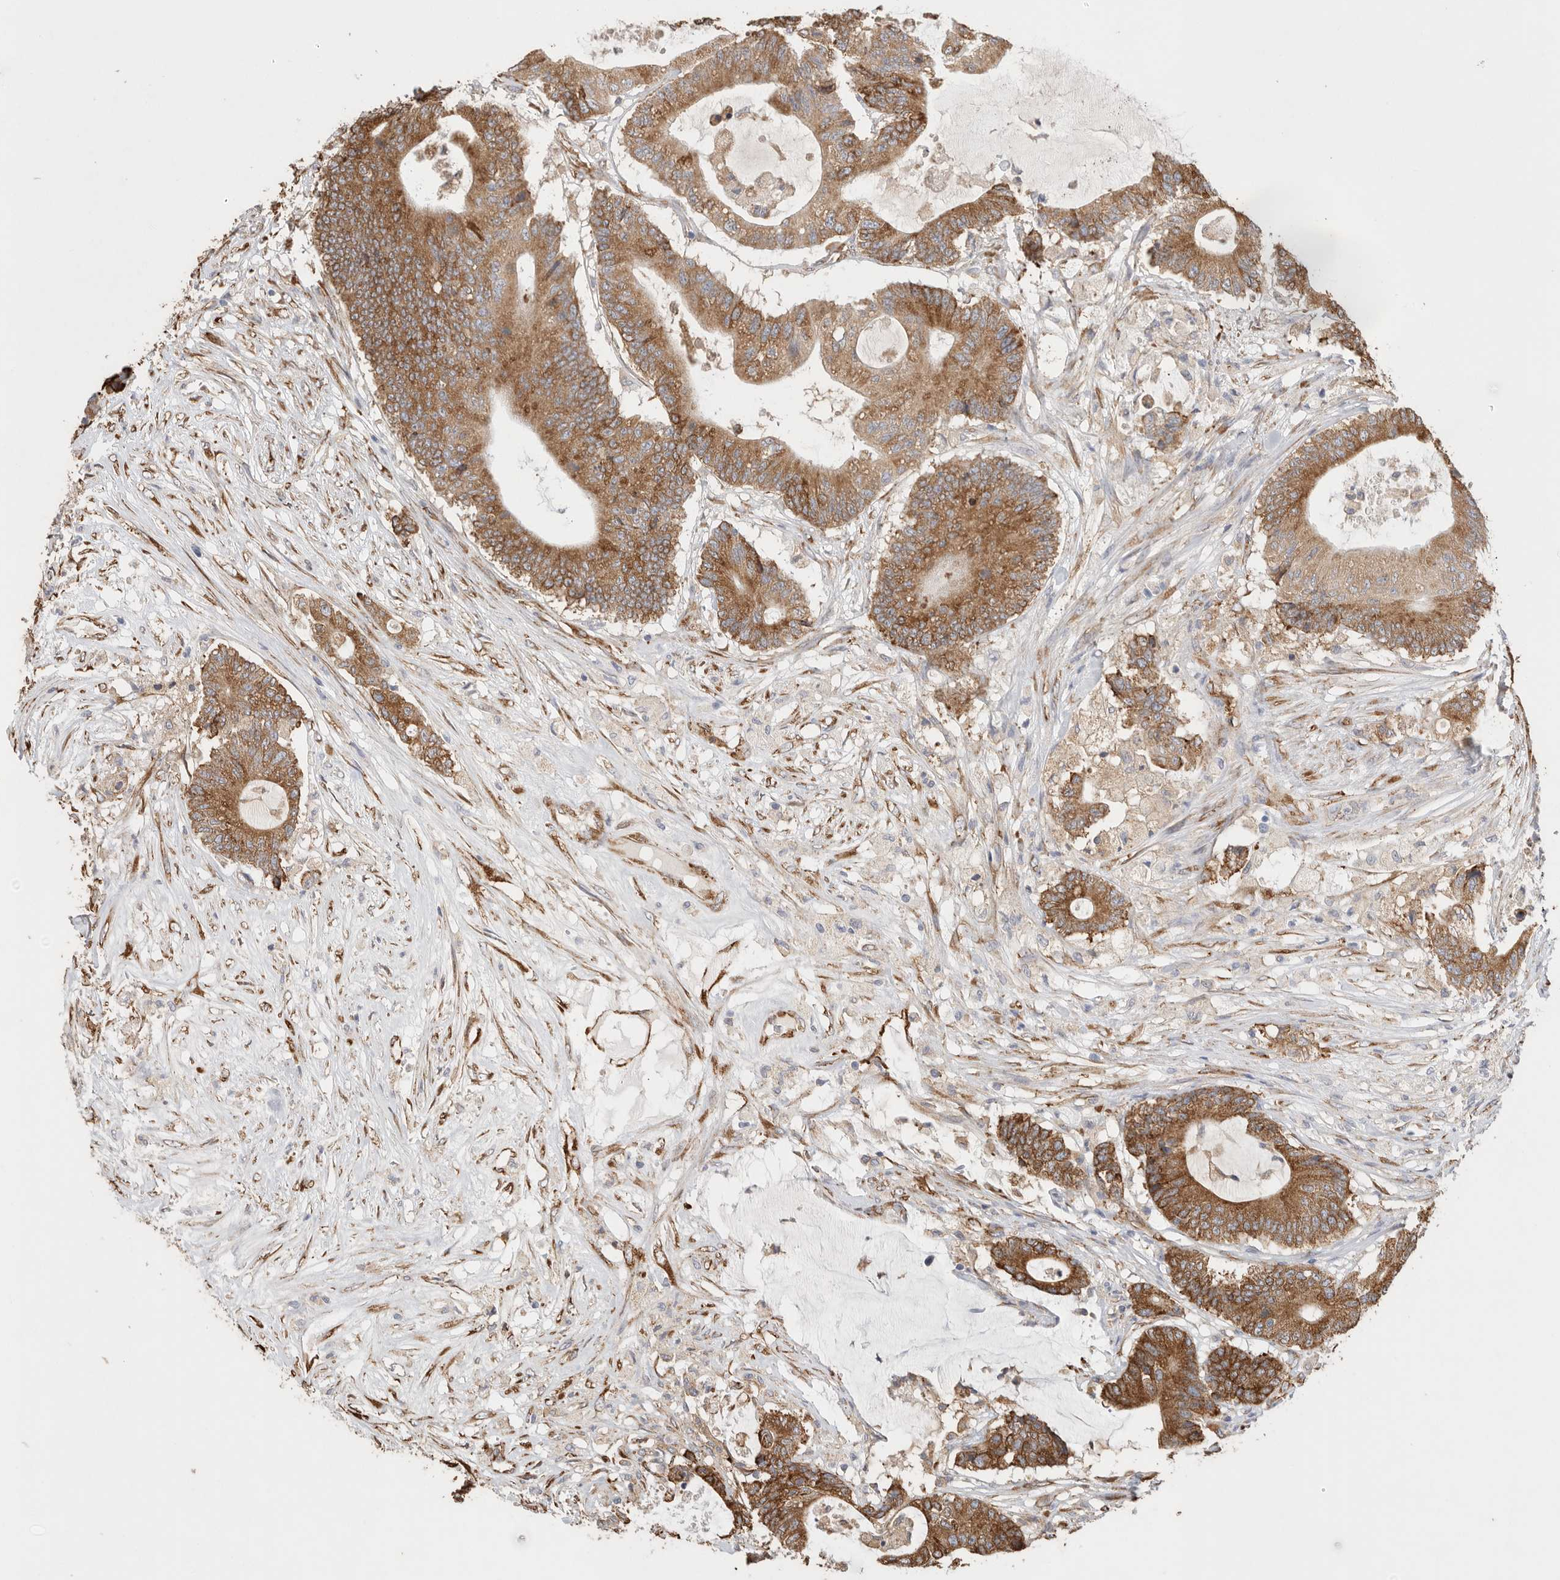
{"staining": {"intensity": "moderate", "quantity": ">75%", "location": "cytoplasmic/membranous"}, "tissue": "colorectal cancer", "cell_type": "Tumor cells", "image_type": "cancer", "snomed": [{"axis": "morphology", "description": "Adenocarcinoma, NOS"}, {"axis": "topography", "description": "Colon"}], "caption": "Immunohistochemical staining of colorectal cancer exhibits medium levels of moderate cytoplasmic/membranous protein expression in about >75% of tumor cells.", "gene": "BLOC1S5", "patient": {"sex": "female", "age": 84}}